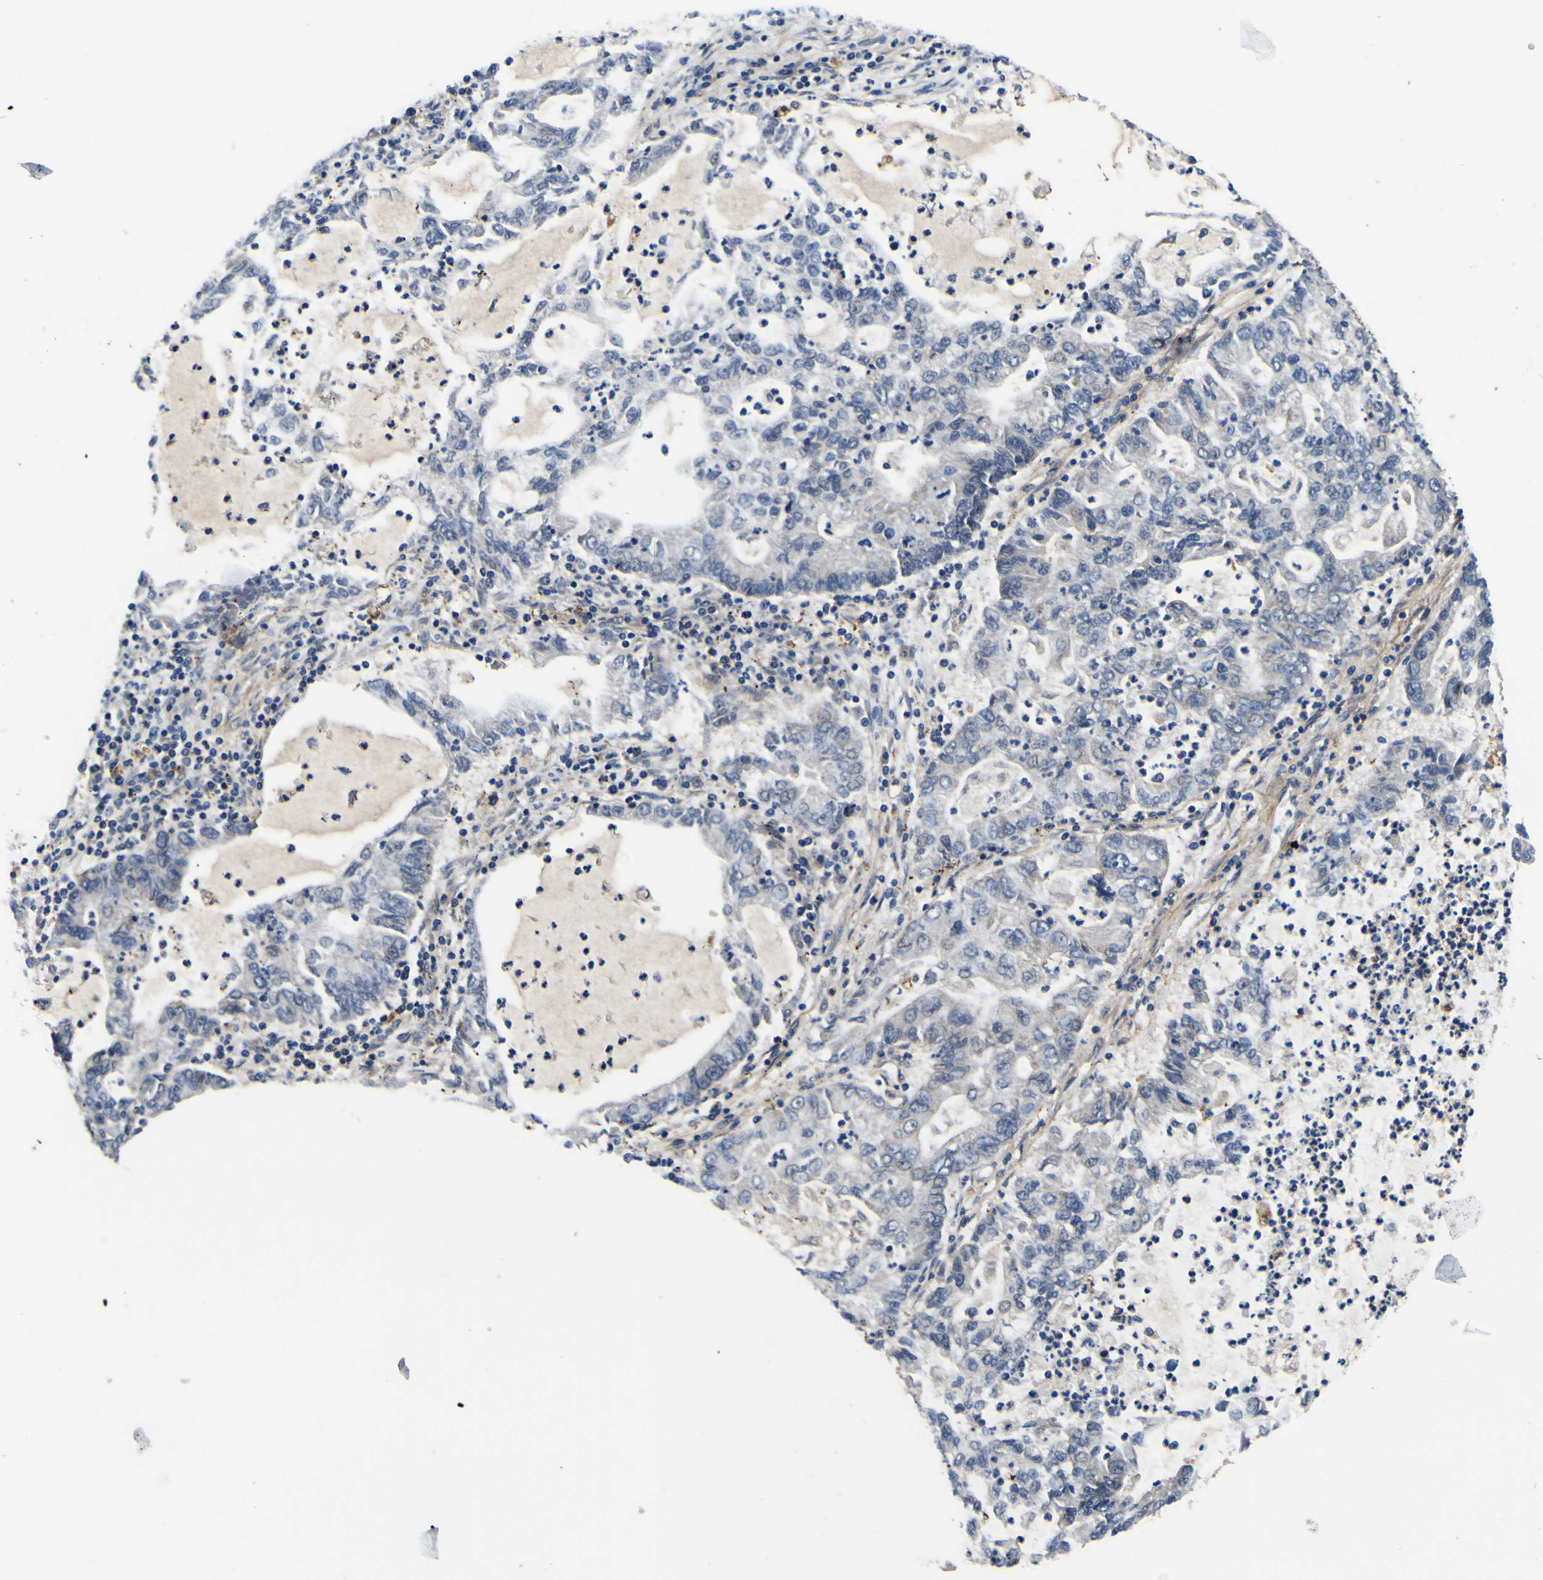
{"staining": {"intensity": "negative", "quantity": "none", "location": "none"}, "tissue": "lung cancer", "cell_type": "Tumor cells", "image_type": "cancer", "snomed": [{"axis": "morphology", "description": "Adenocarcinoma, NOS"}, {"axis": "topography", "description": "Lung"}], "caption": "This is a histopathology image of immunohistochemistry (IHC) staining of lung adenocarcinoma, which shows no positivity in tumor cells.", "gene": "POSTN", "patient": {"sex": "female", "age": 51}}